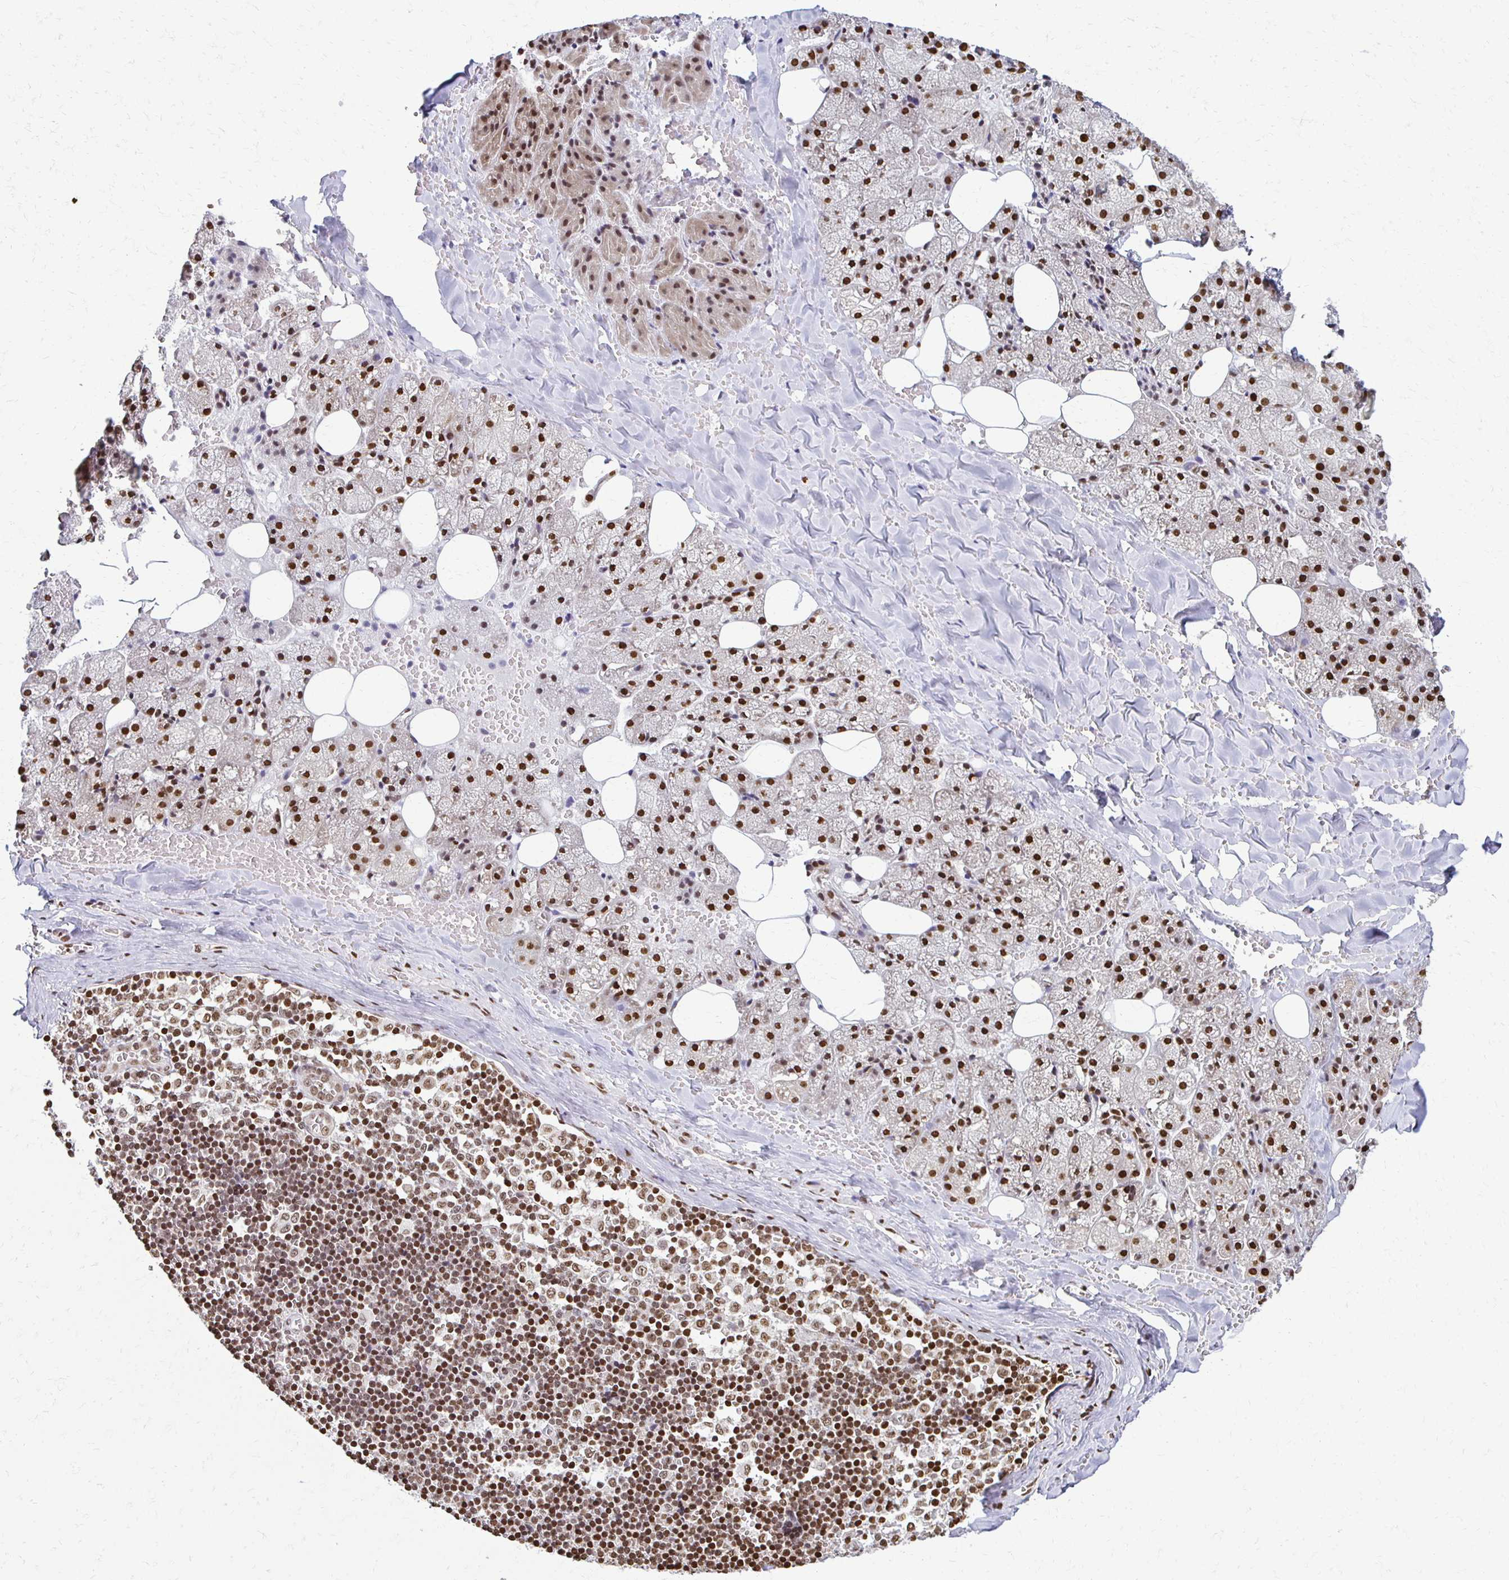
{"staining": {"intensity": "strong", "quantity": "25%-75%", "location": "nuclear"}, "tissue": "salivary gland", "cell_type": "Glandular cells", "image_type": "normal", "snomed": [{"axis": "morphology", "description": "Normal tissue, NOS"}, {"axis": "topography", "description": "Salivary gland"}, {"axis": "topography", "description": "Peripheral nerve tissue"}], "caption": "Salivary gland stained for a protein (brown) shows strong nuclear positive expression in about 25%-75% of glandular cells.", "gene": "HOXA9", "patient": {"sex": "male", "age": 38}}